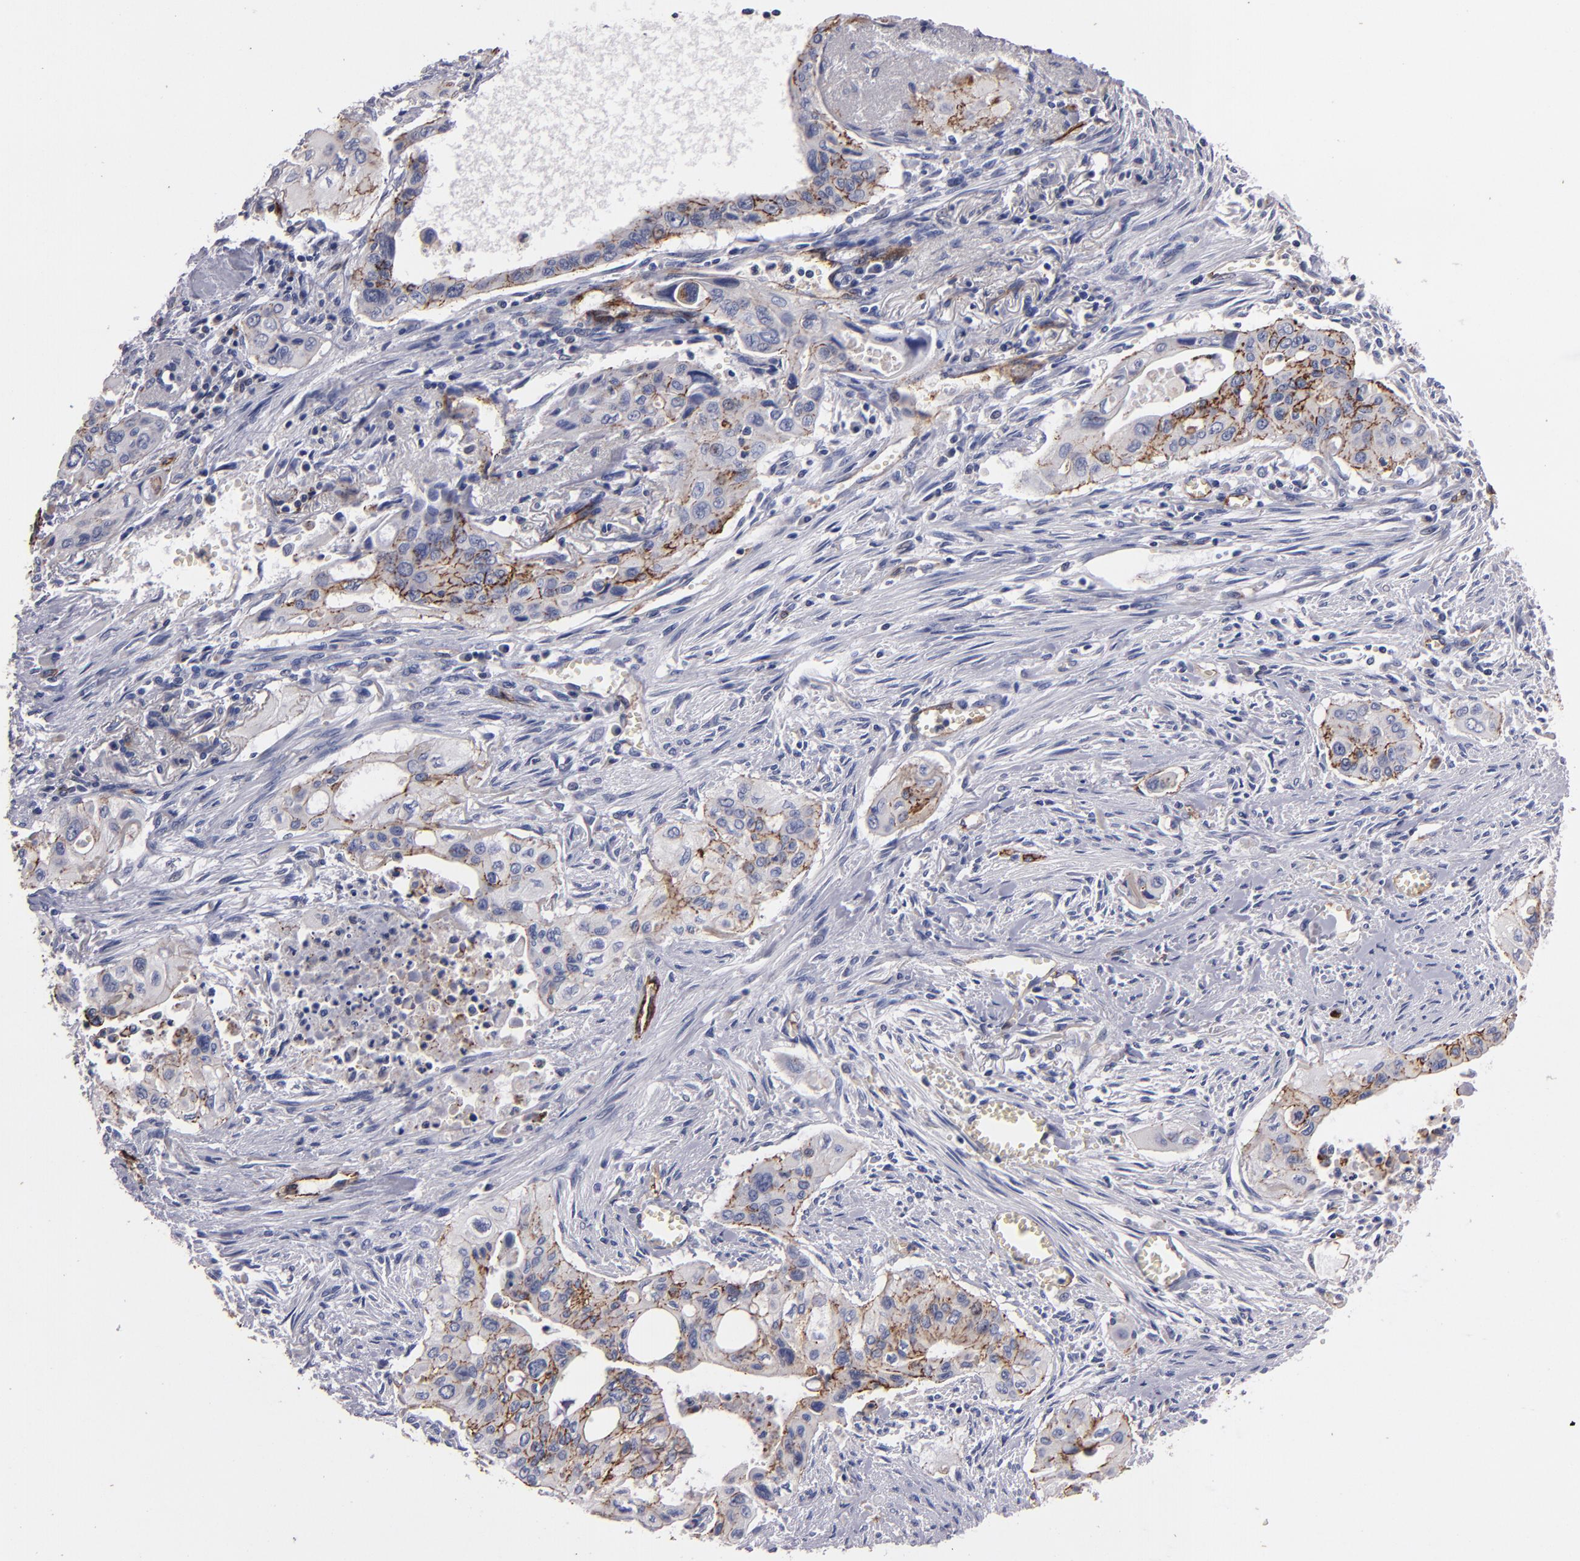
{"staining": {"intensity": "moderate", "quantity": "25%-75%", "location": "cytoplasmic/membranous"}, "tissue": "pancreatic cancer", "cell_type": "Tumor cells", "image_type": "cancer", "snomed": [{"axis": "morphology", "description": "Adenocarcinoma, NOS"}, {"axis": "topography", "description": "Pancreas"}], "caption": "An image of human pancreatic cancer (adenocarcinoma) stained for a protein demonstrates moderate cytoplasmic/membranous brown staining in tumor cells. Nuclei are stained in blue.", "gene": "CLDN5", "patient": {"sex": "male", "age": 77}}